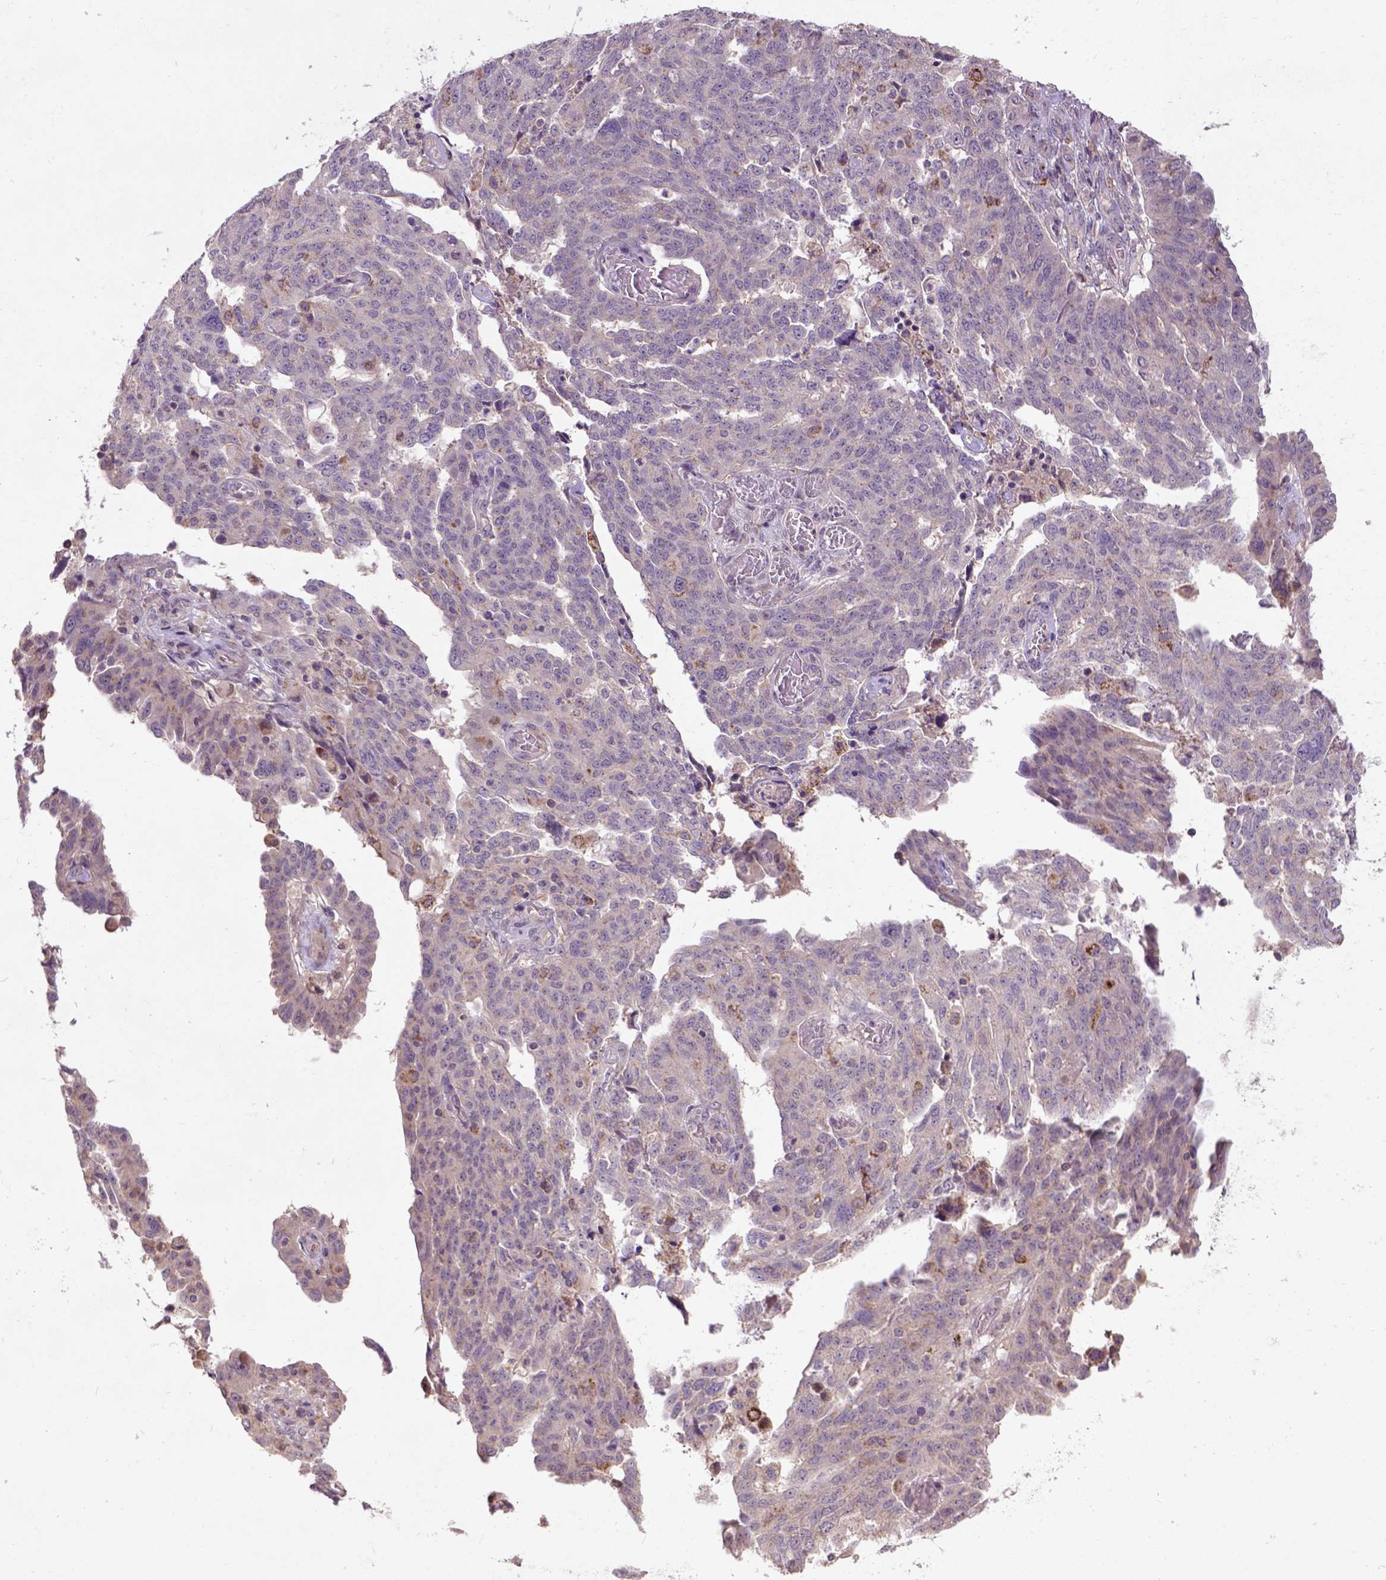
{"staining": {"intensity": "negative", "quantity": "none", "location": "none"}, "tissue": "ovarian cancer", "cell_type": "Tumor cells", "image_type": "cancer", "snomed": [{"axis": "morphology", "description": "Cystadenocarcinoma, serous, NOS"}, {"axis": "topography", "description": "Ovary"}], "caption": "DAB (3,3'-diaminobenzidine) immunohistochemical staining of ovarian serous cystadenocarcinoma exhibits no significant staining in tumor cells.", "gene": "KBTBD8", "patient": {"sex": "female", "age": 67}}